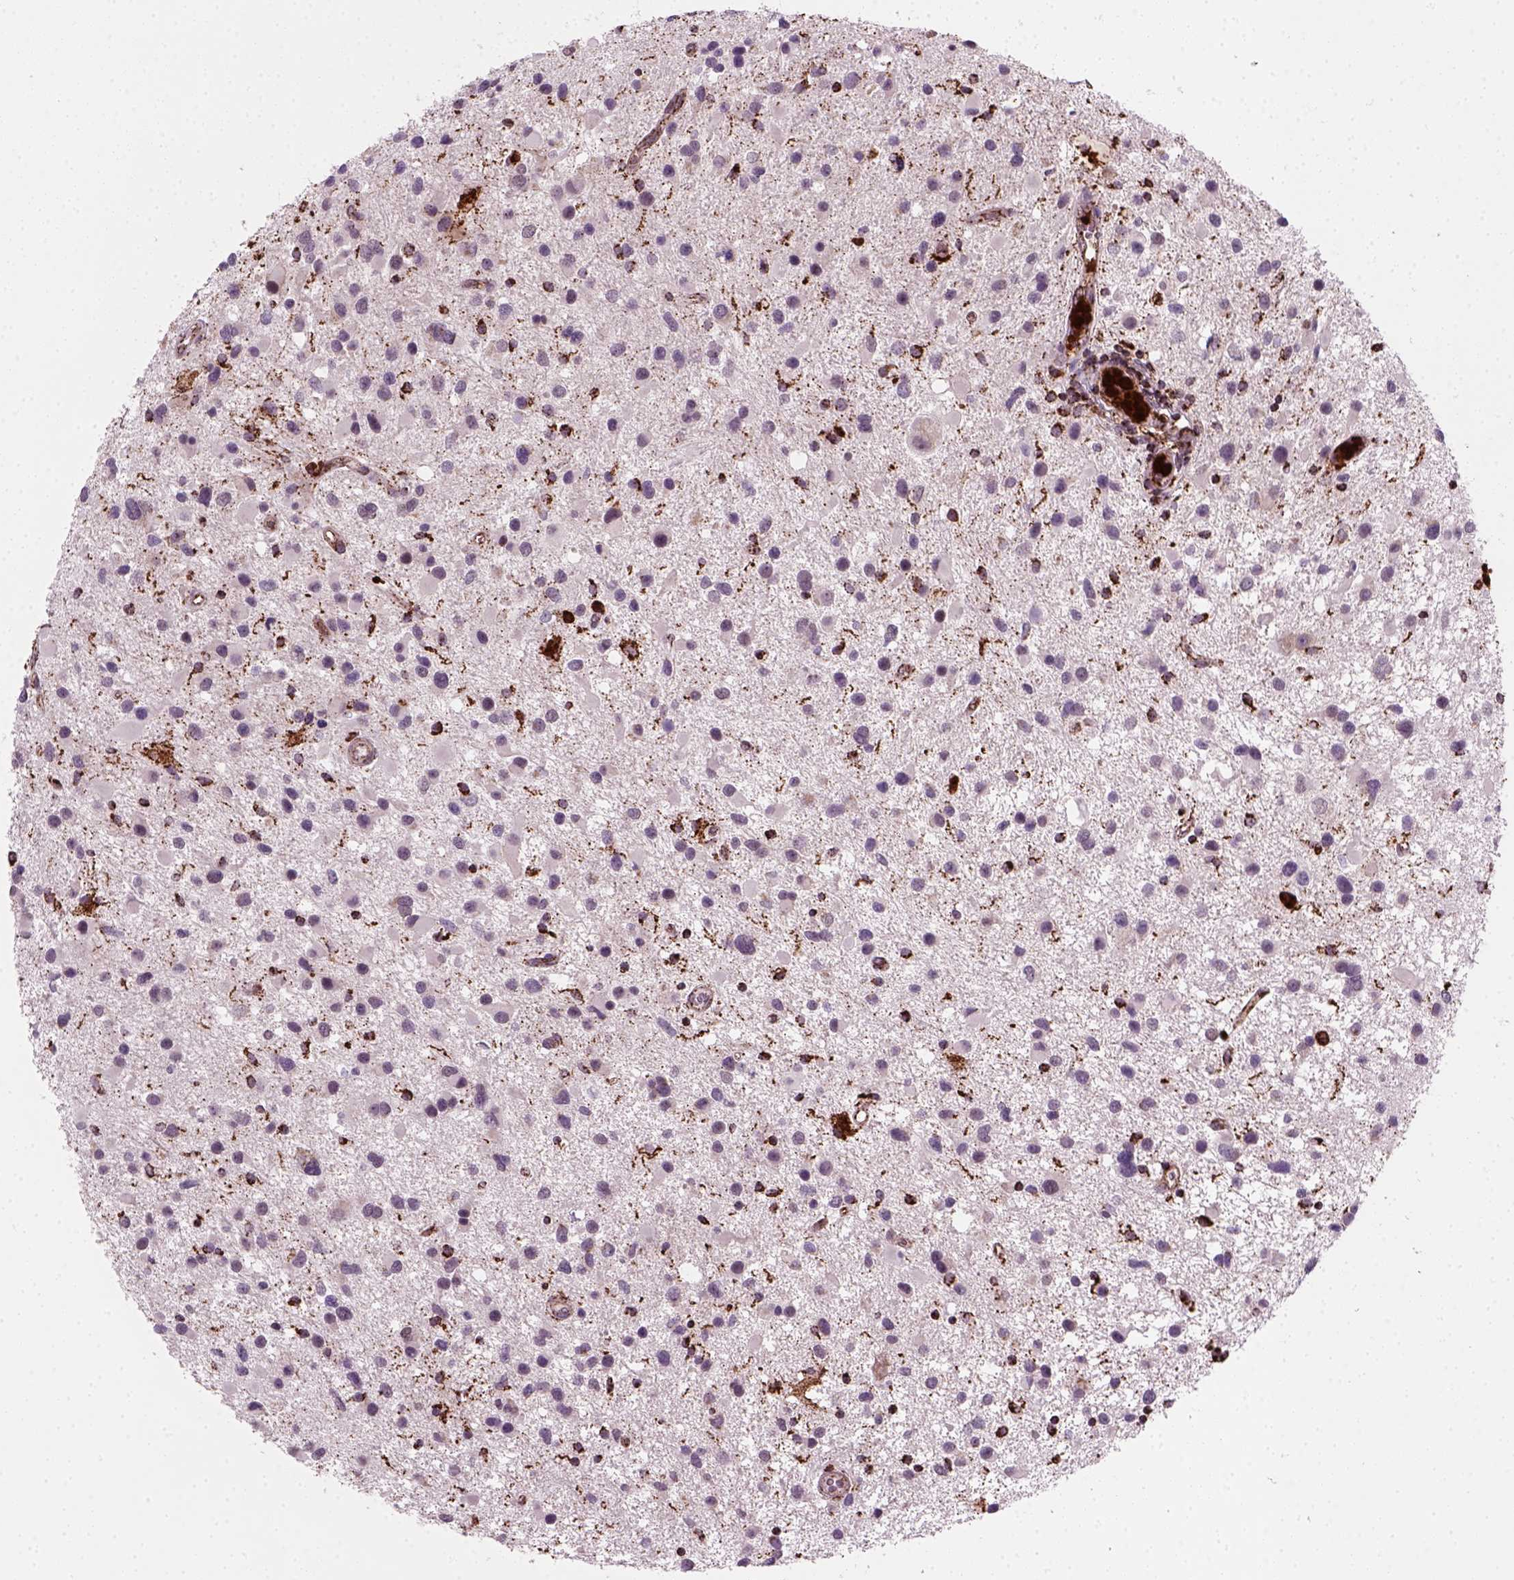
{"staining": {"intensity": "negative", "quantity": "none", "location": "none"}, "tissue": "glioma", "cell_type": "Tumor cells", "image_type": "cancer", "snomed": [{"axis": "morphology", "description": "Glioma, malignant, Low grade"}, {"axis": "topography", "description": "Brain"}], "caption": "An immunohistochemistry (IHC) histopathology image of glioma is shown. There is no staining in tumor cells of glioma.", "gene": "NUDT16L1", "patient": {"sex": "female", "age": 32}}